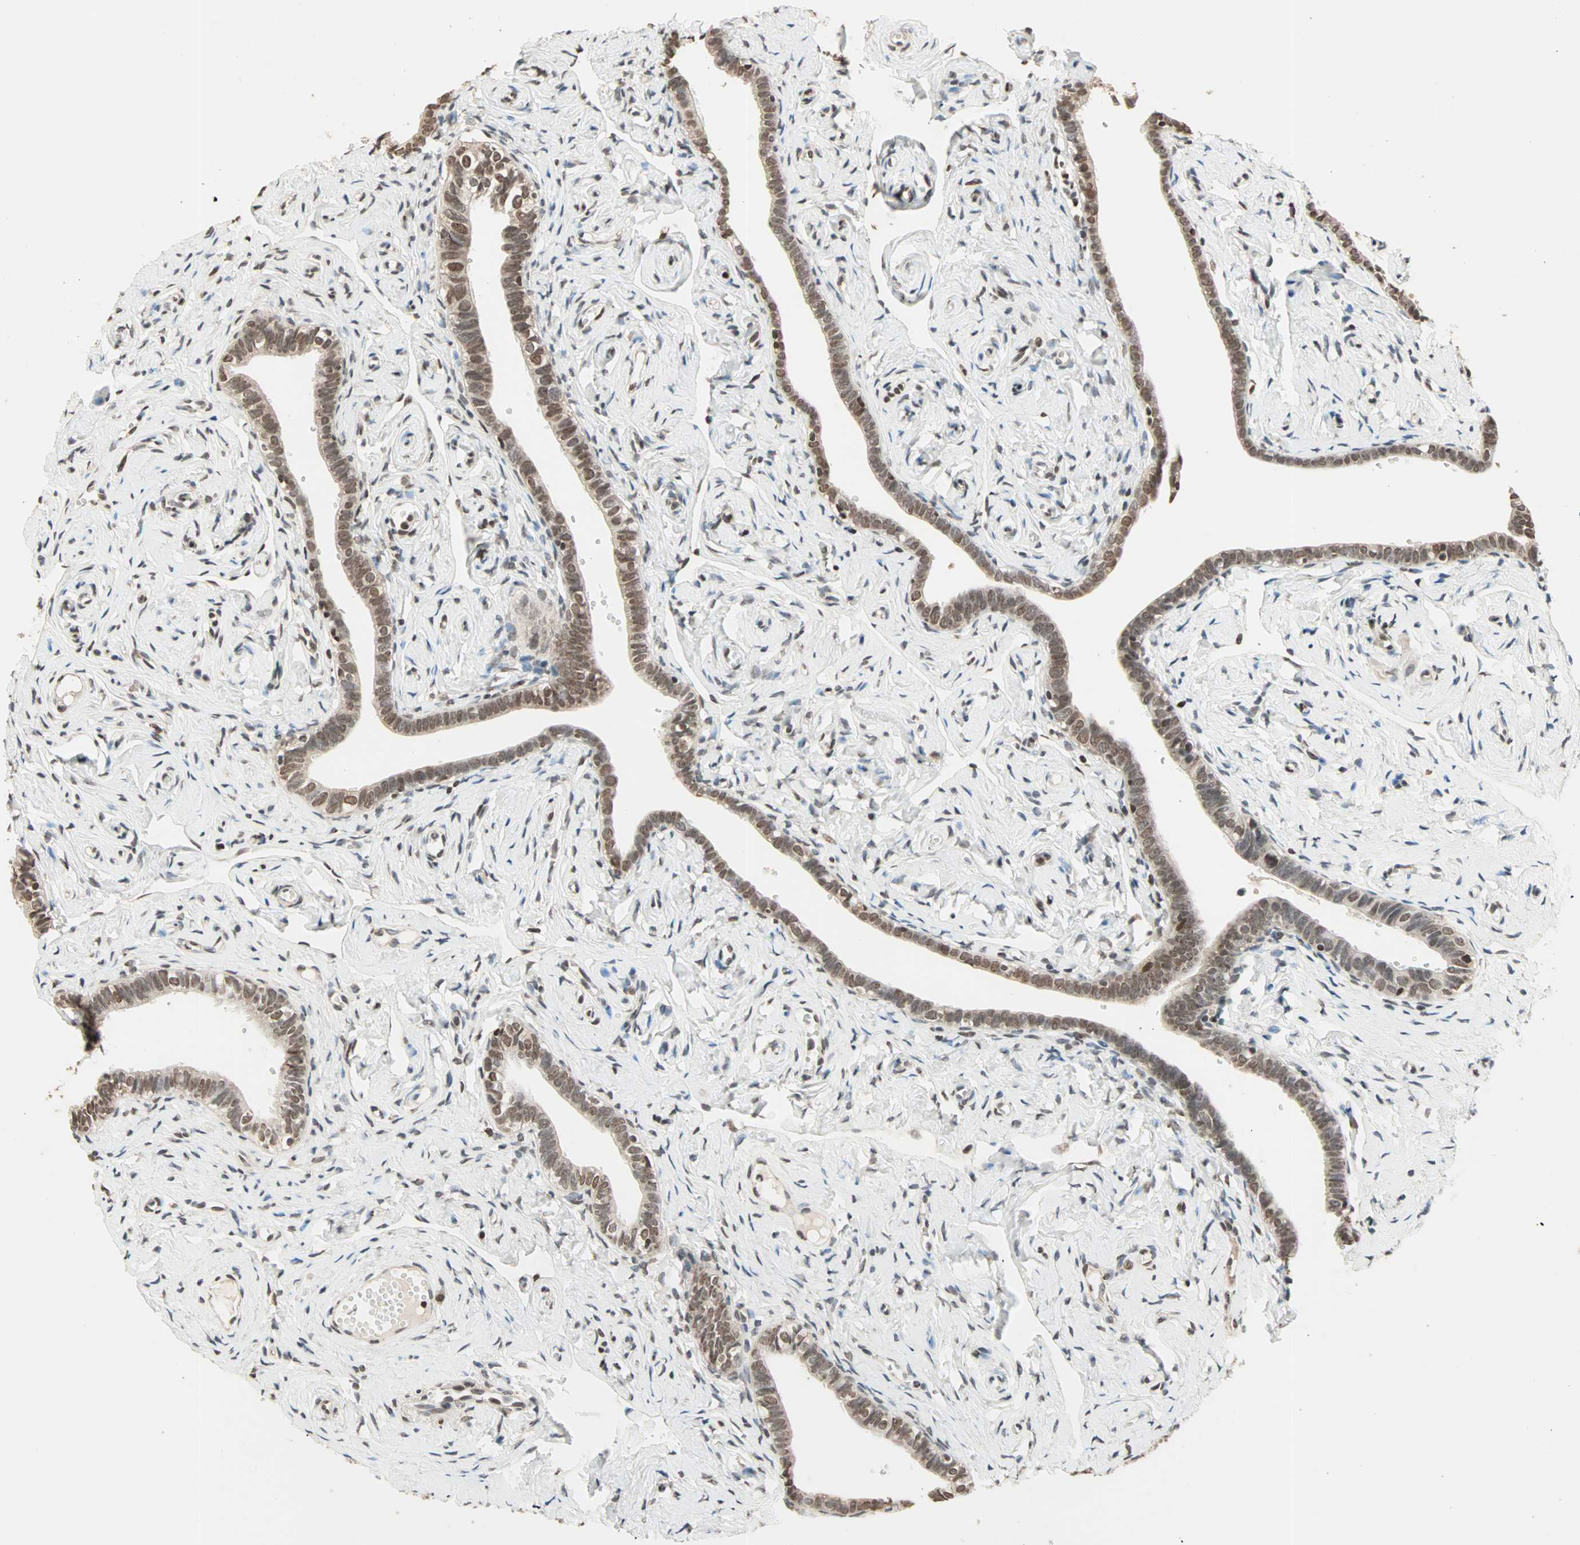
{"staining": {"intensity": "strong", "quantity": ">75%", "location": "nuclear"}, "tissue": "fallopian tube", "cell_type": "Glandular cells", "image_type": "normal", "snomed": [{"axis": "morphology", "description": "Normal tissue, NOS"}, {"axis": "topography", "description": "Fallopian tube"}], "caption": "Approximately >75% of glandular cells in unremarkable fallopian tube show strong nuclear protein positivity as visualized by brown immunohistochemical staining.", "gene": "DAZAP1", "patient": {"sex": "female", "age": 71}}